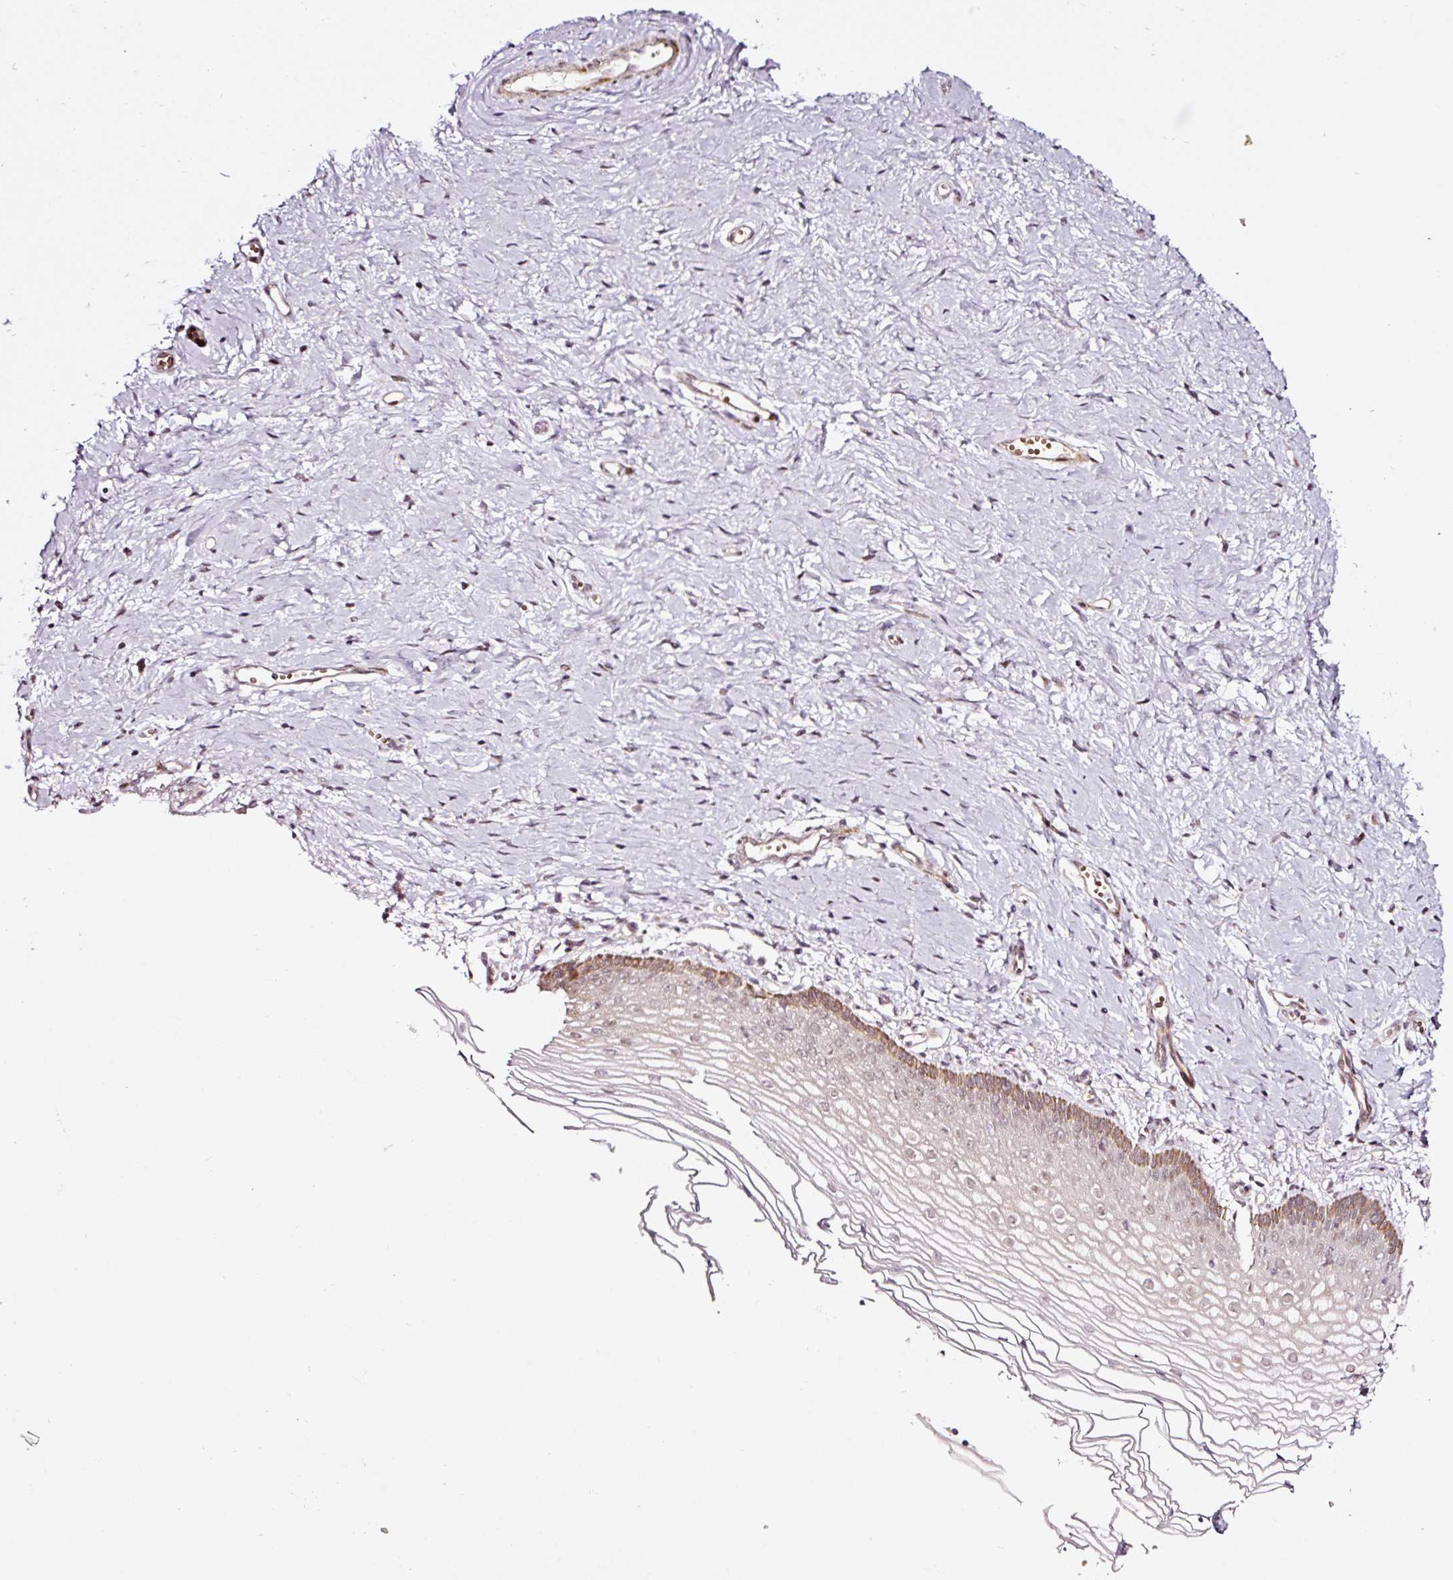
{"staining": {"intensity": "strong", "quantity": "25%-75%", "location": "cytoplasmic/membranous"}, "tissue": "vagina", "cell_type": "Squamous epithelial cells", "image_type": "normal", "snomed": [{"axis": "morphology", "description": "Normal tissue, NOS"}, {"axis": "topography", "description": "Vagina"}], "caption": "High-magnification brightfield microscopy of normal vagina stained with DAB (brown) and counterstained with hematoxylin (blue). squamous epithelial cells exhibit strong cytoplasmic/membranous staining is identified in about25%-75% of cells. (Brightfield microscopy of DAB IHC at high magnification).", "gene": "ANKRD20A1", "patient": {"sex": "female", "age": 56}}